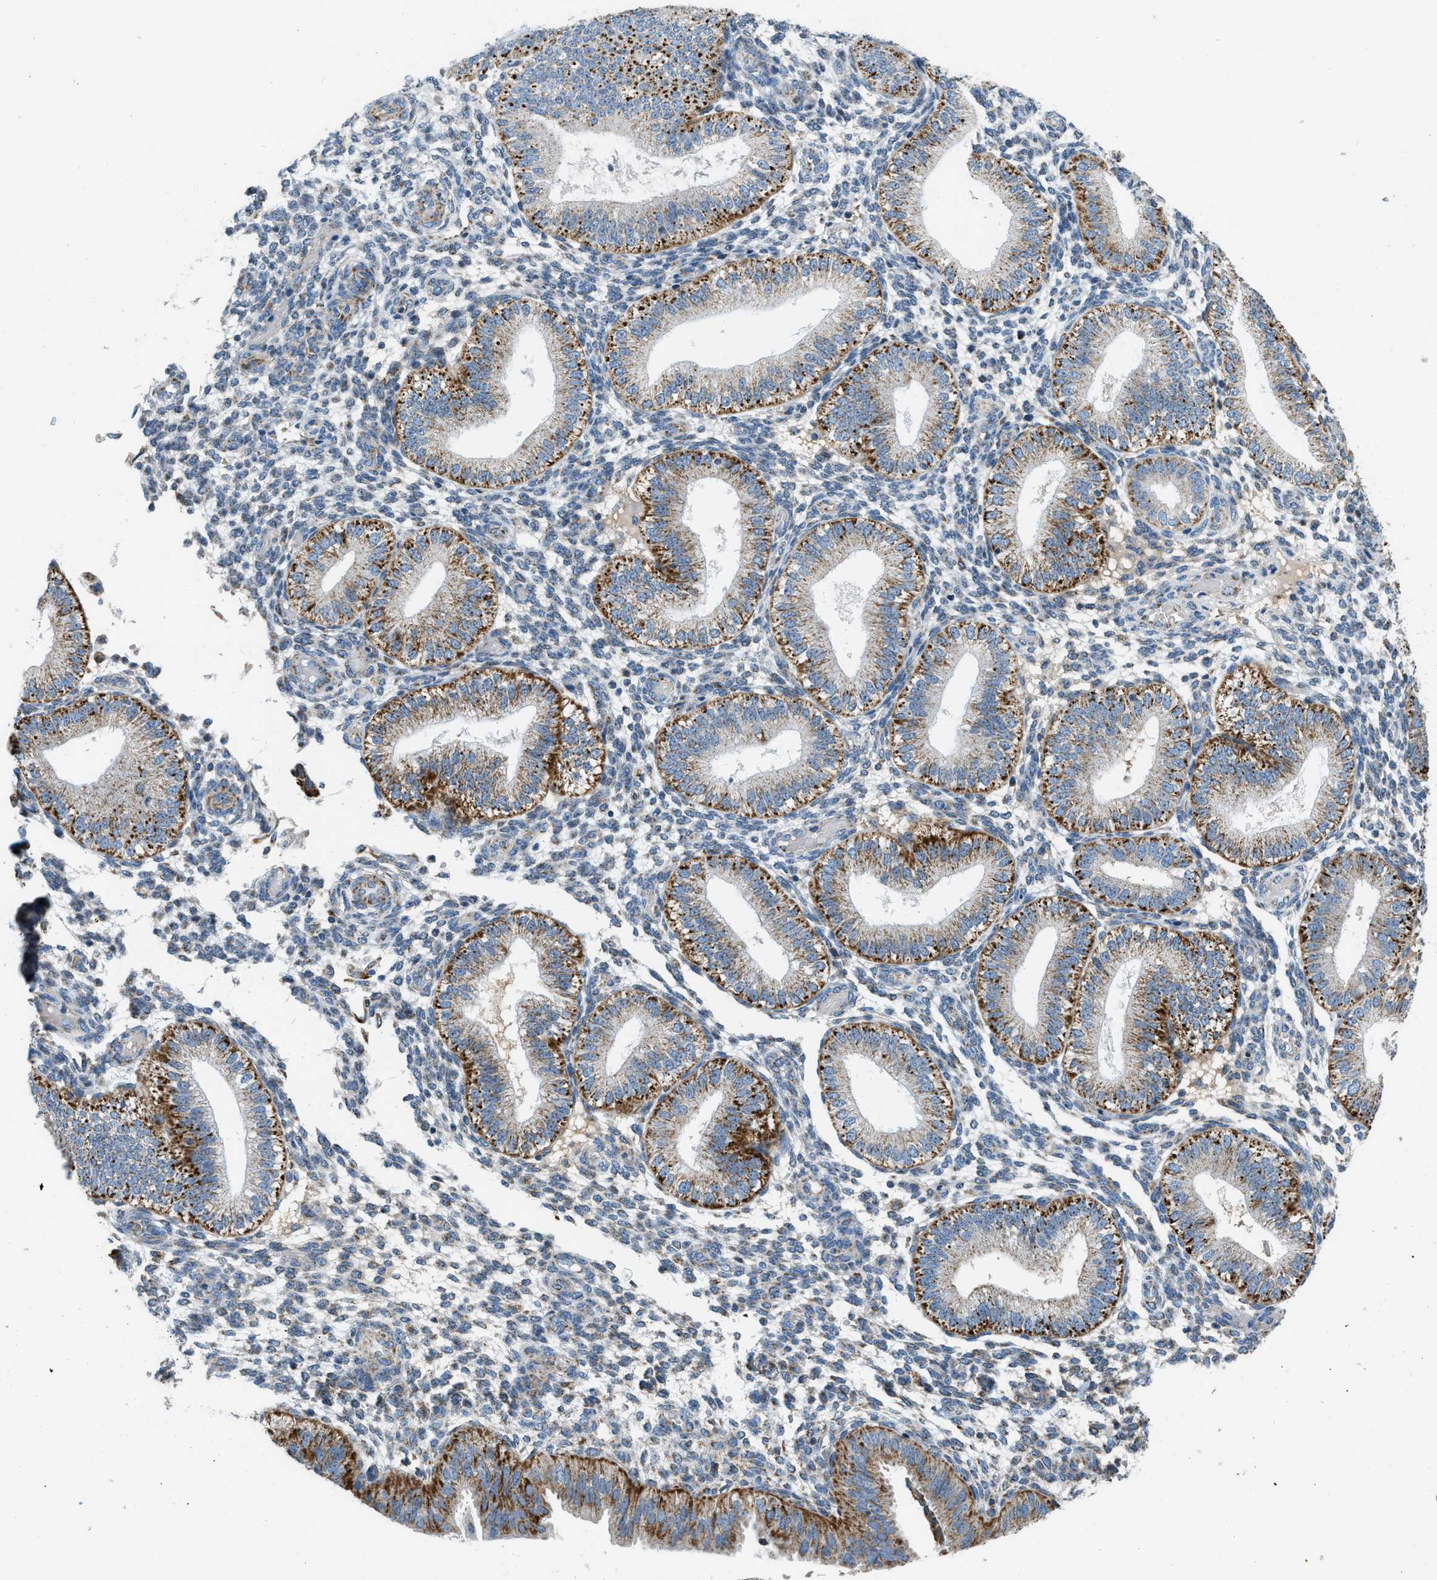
{"staining": {"intensity": "moderate", "quantity": "<25%", "location": "cytoplasmic/membranous"}, "tissue": "endometrium", "cell_type": "Cells in endometrial stroma", "image_type": "normal", "snomed": [{"axis": "morphology", "description": "Normal tissue, NOS"}, {"axis": "topography", "description": "Endometrium"}], "caption": "An immunohistochemistry (IHC) micrograph of unremarkable tissue is shown. Protein staining in brown shows moderate cytoplasmic/membranous positivity in endometrium within cells in endometrial stroma. (Stains: DAB (3,3'-diaminobenzidine) in brown, nuclei in blue, Microscopy: brightfield microscopy at high magnification).", "gene": "ACADVL", "patient": {"sex": "female", "age": 39}}